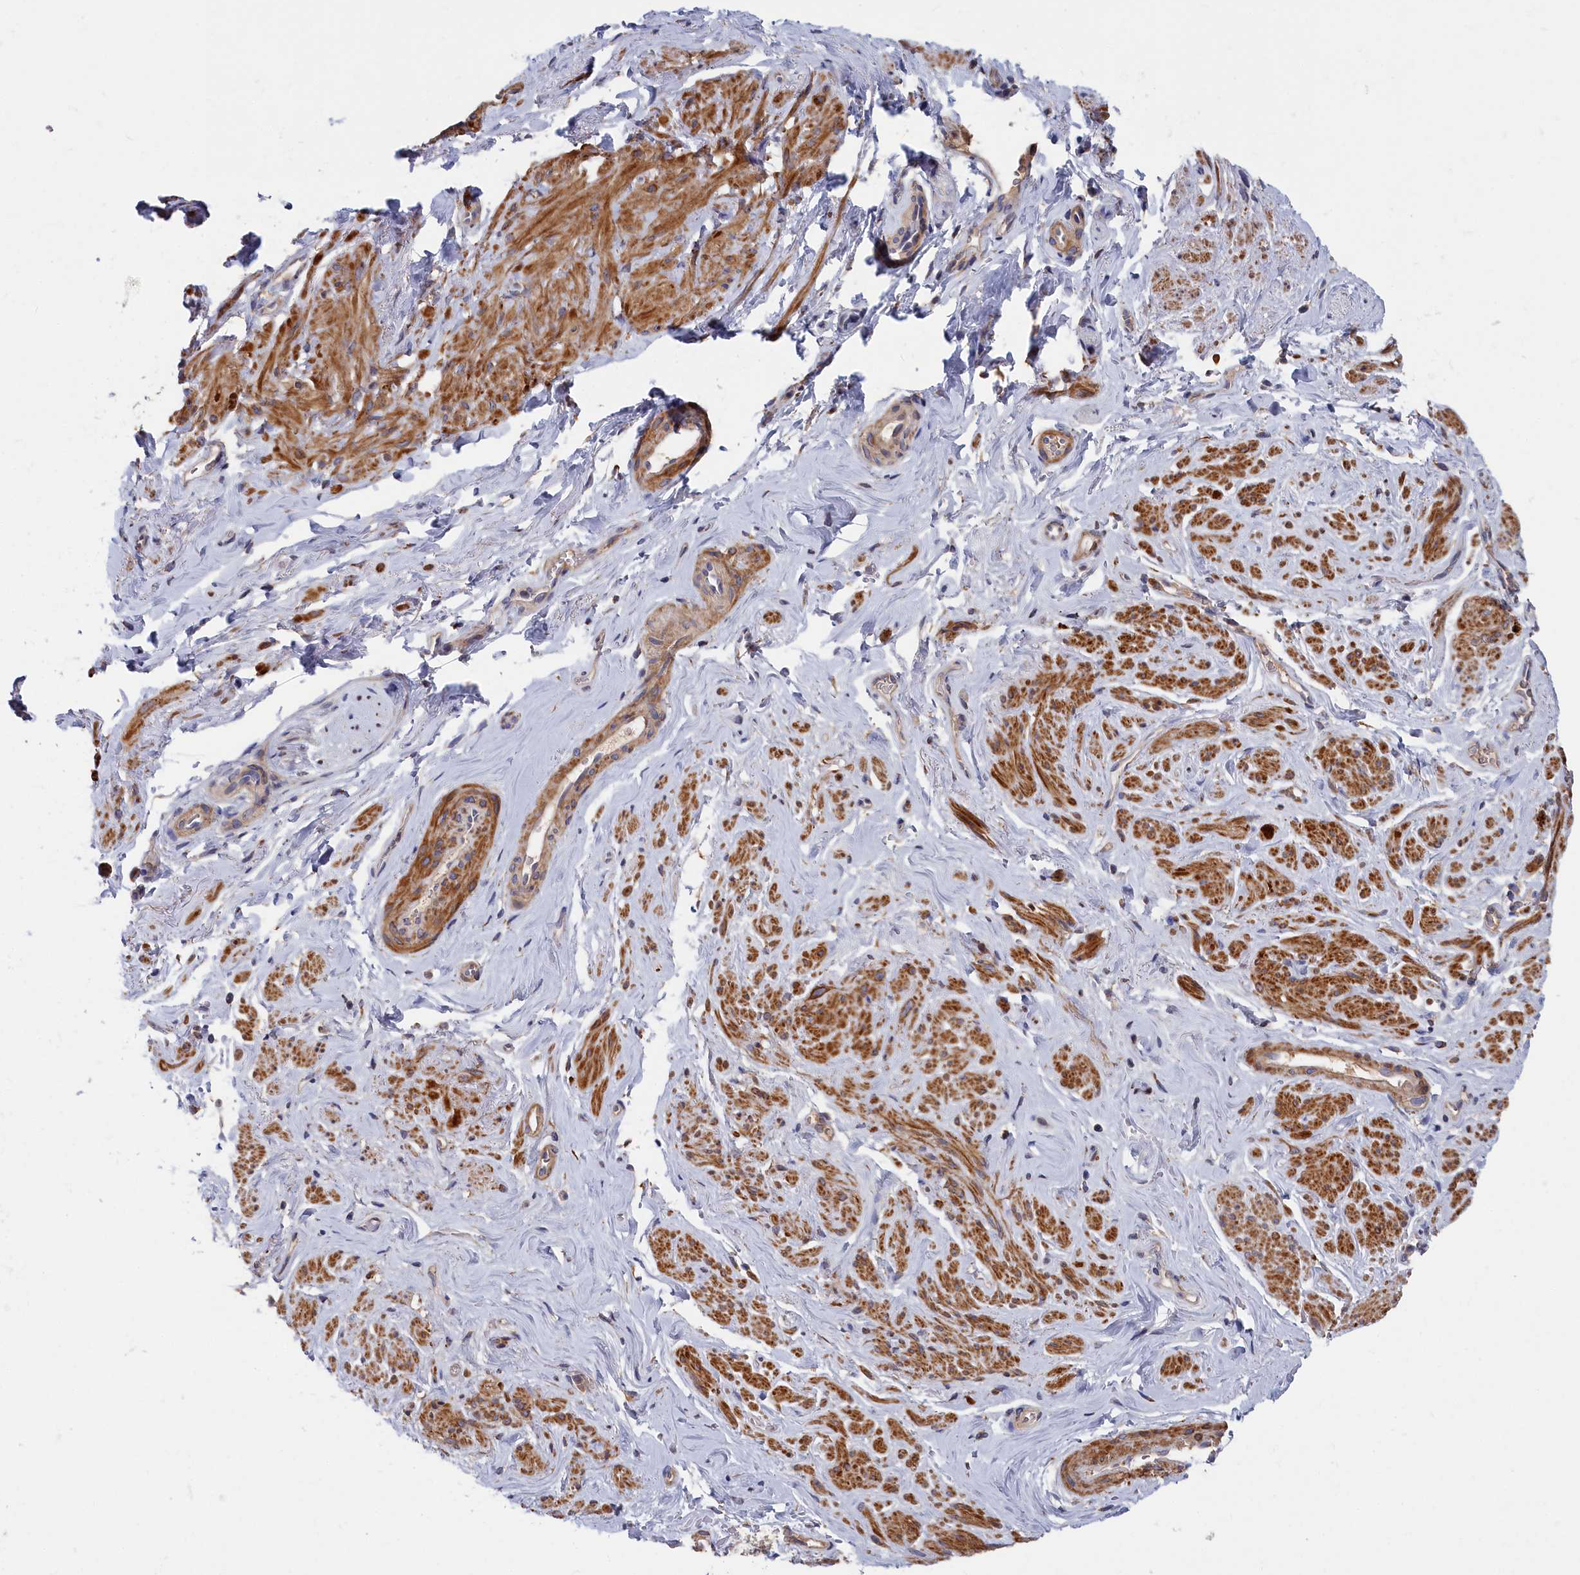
{"staining": {"intensity": "moderate", "quantity": ">75%", "location": "cytoplasmic/membranous"}, "tissue": "smooth muscle", "cell_type": "Smooth muscle cells", "image_type": "normal", "snomed": [{"axis": "morphology", "description": "Normal tissue, NOS"}, {"axis": "topography", "description": "Smooth muscle"}, {"axis": "topography", "description": "Peripheral nerve tissue"}], "caption": "Immunohistochemistry (DAB (3,3'-diaminobenzidine)) staining of normal human smooth muscle reveals moderate cytoplasmic/membranous protein staining in approximately >75% of smooth muscle cells.", "gene": "CYB5D2", "patient": {"sex": "male", "age": 69}}